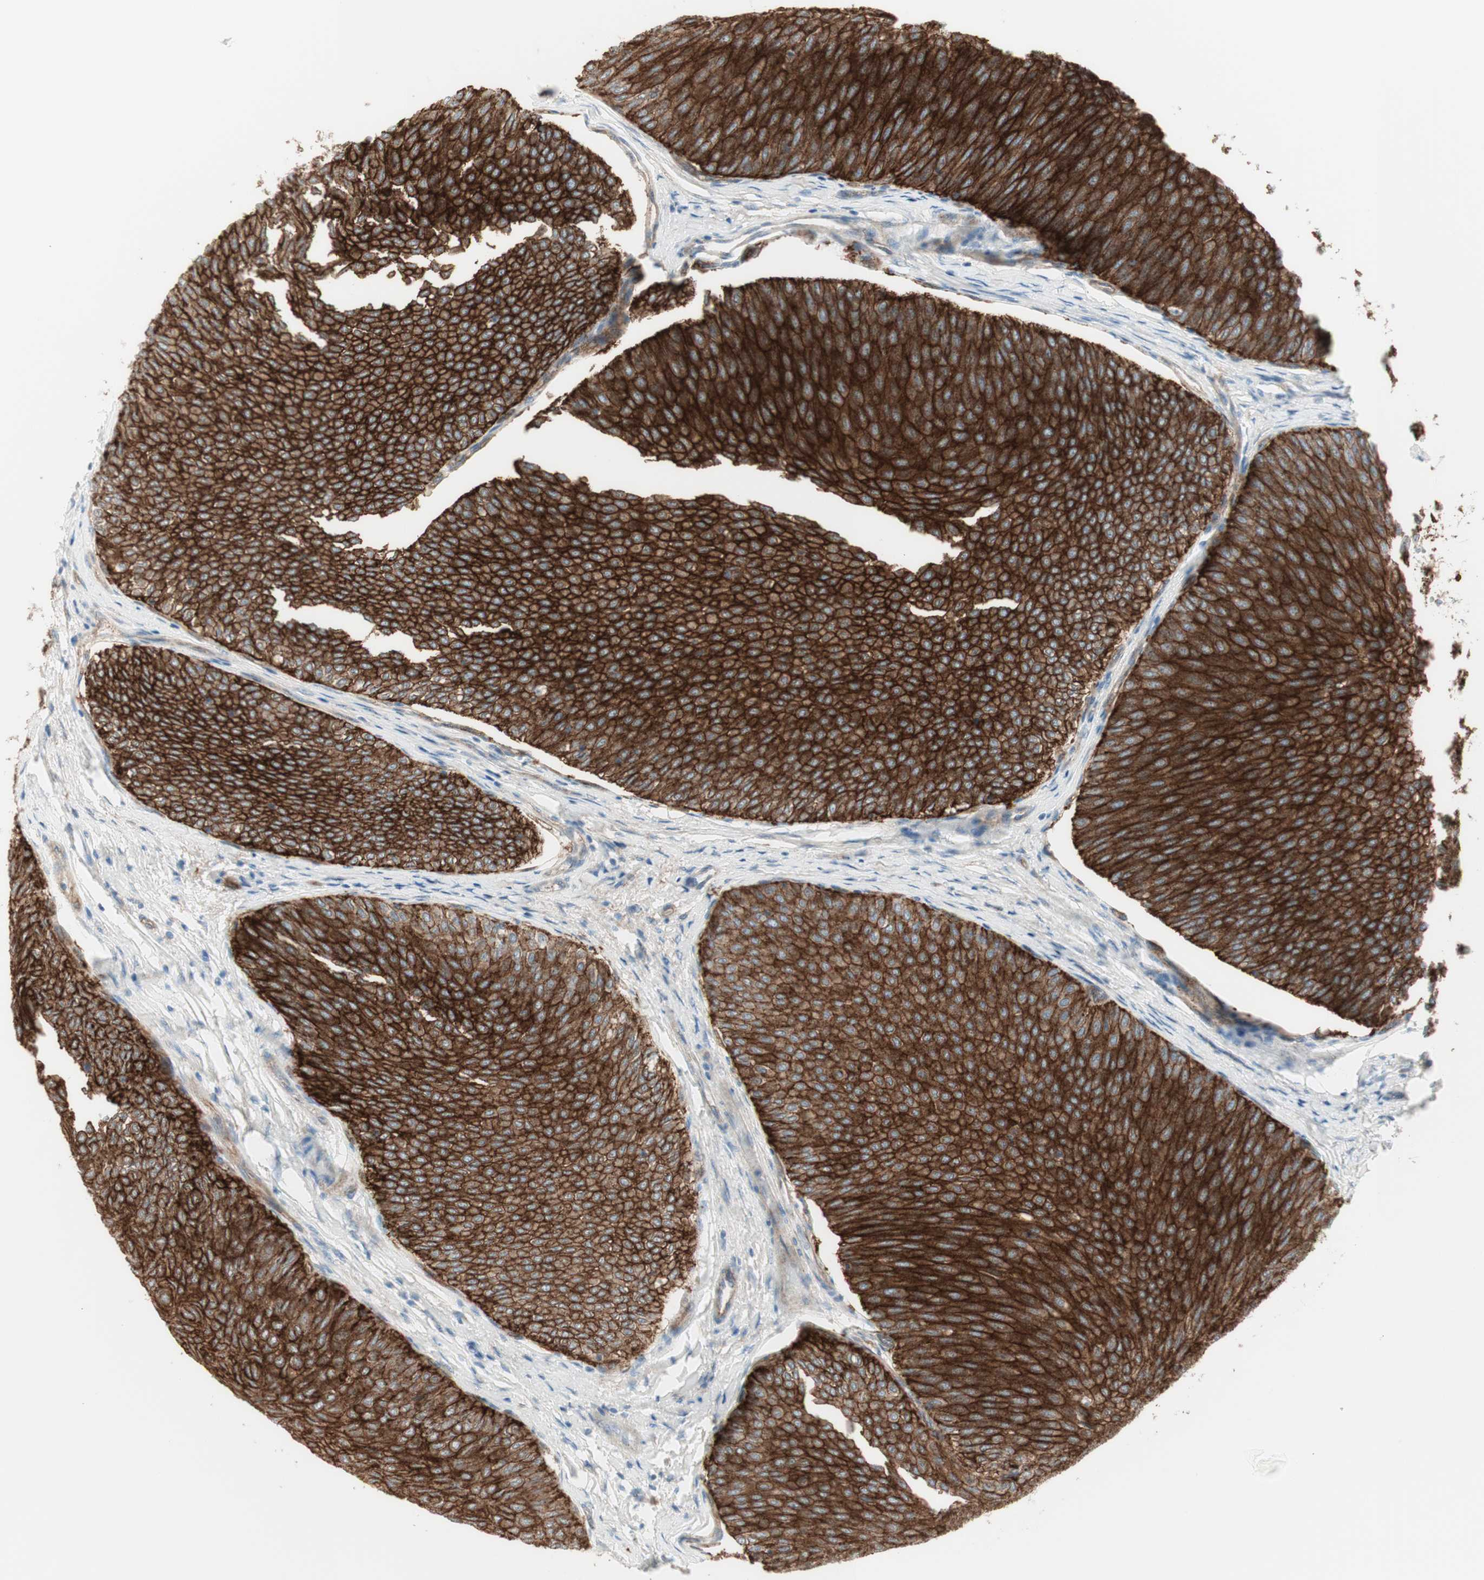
{"staining": {"intensity": "strong", "quantity": ">75%", "location": "cytoplasmic/membranous"}, "tissue": "urothelial cancer", "cell_type": "Tumor cells", "image_type": "cancer", "snomed": [{"axis": "morphology", "description": "Urothelial carcinoma, Low grade"}, {"axis": "topography", "description": "Urinary bladder"}], "caption": "A brown stain highlights strong cytoplasmic/membranous positivity of a protein in human urothelial cancer tumor cells.", "gene": "MYO6", "patient": {"sex": "male", "age": 78}}